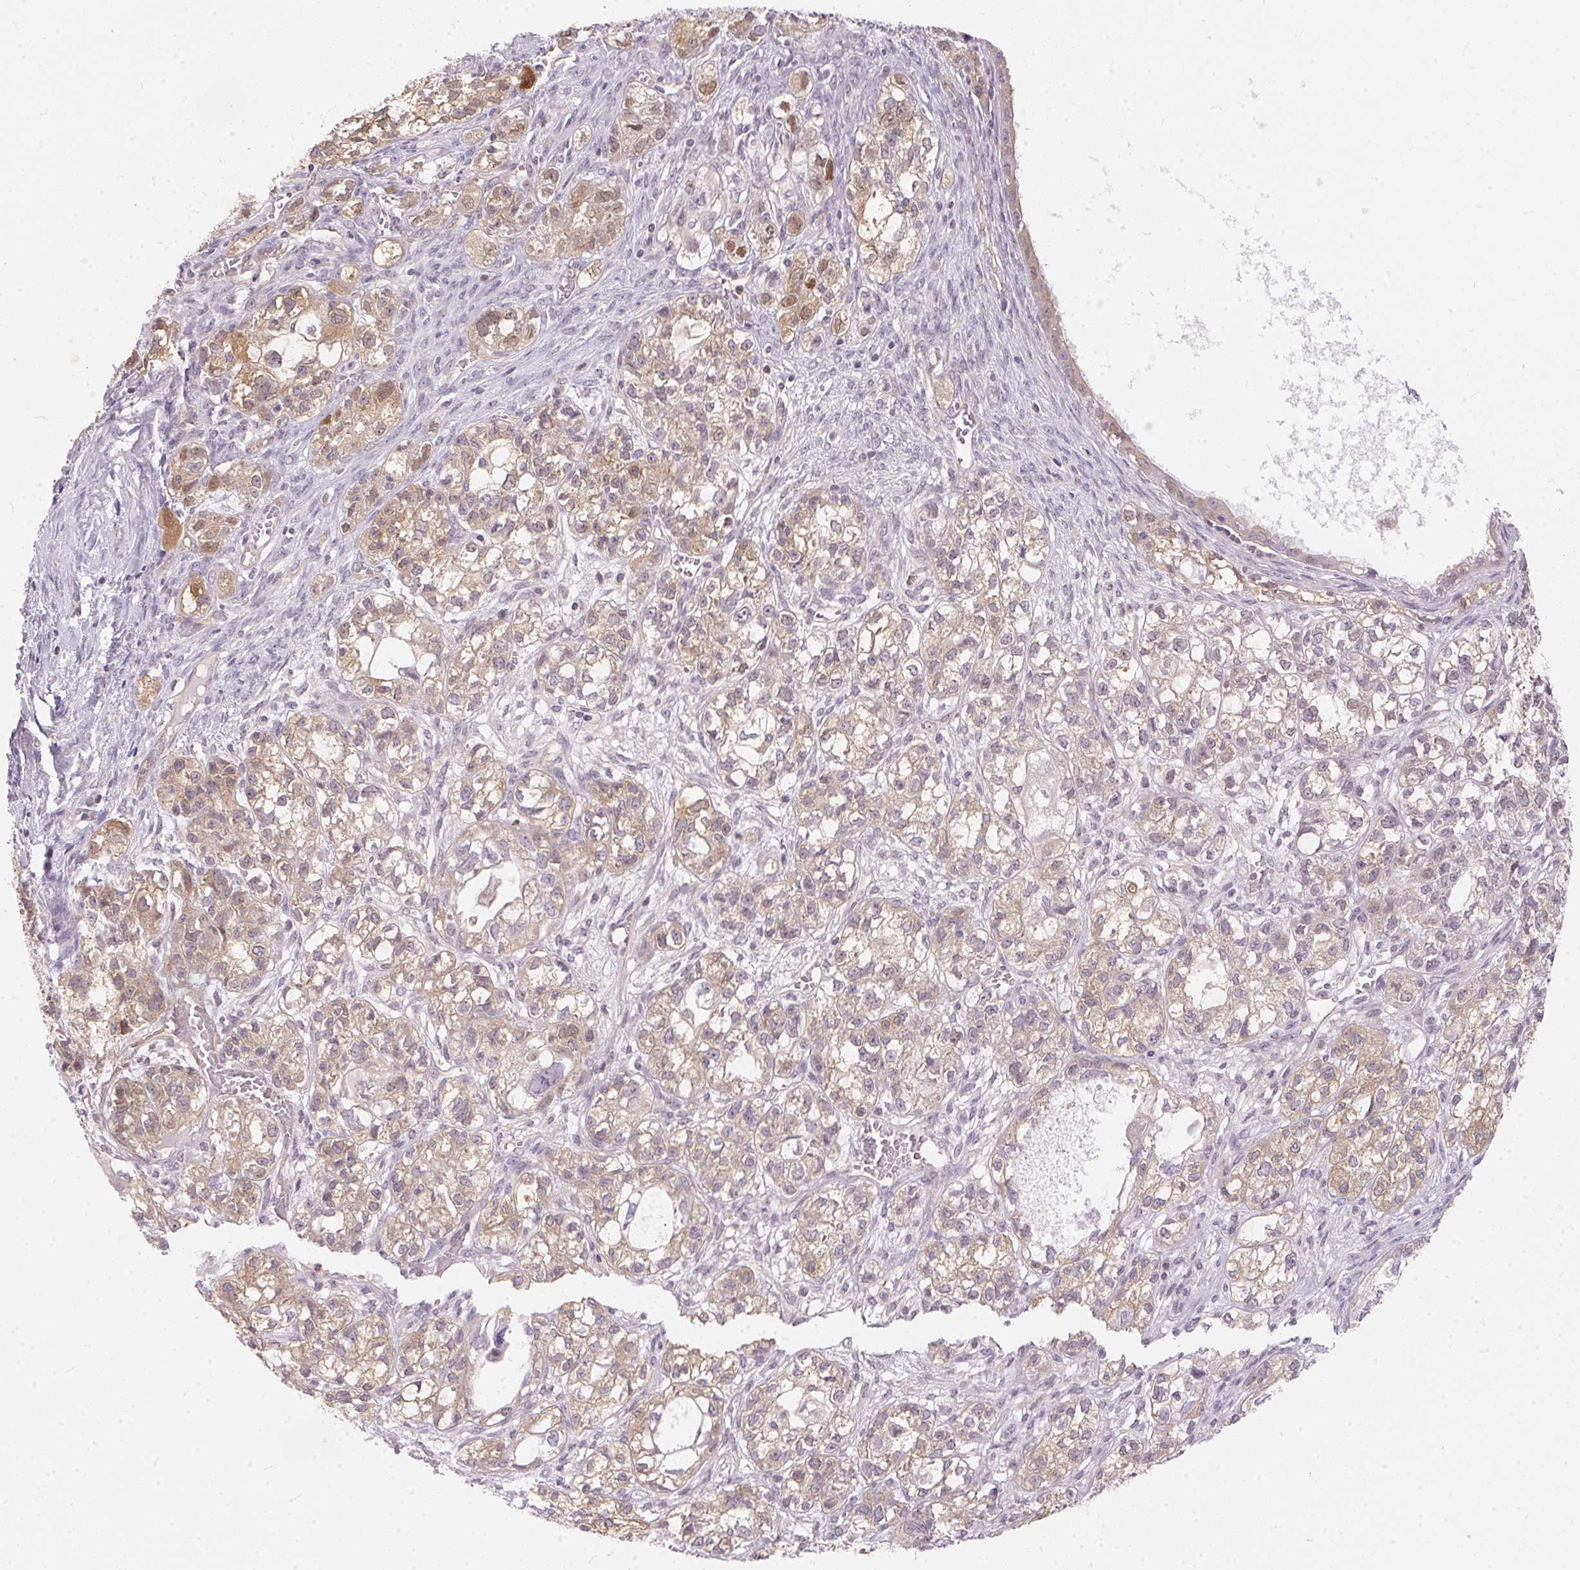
{"staining": {"intensity": "weak", "quantity": "25%-75%", "location": "cytoplasmic/membranous,nuclear"}, "tissue": "ovarian cancer", "cell_type": "Tumor cells", "image_type": "cancer", "snomed": [{"axis": "morphology", "description": "Carcinoma, endometroid"}, {"axis": "topography", "description": "Ovary"}], "caption": "IHC image of human ovarian endometroid carcinoma stained for a protein (brown), which shows low levels of weak cytoplasmic/membranous and nuclear positivity in about 25%-75% of tumor cells.", "gene": "BLMH", "patient": {"sex": "female", "age": 64}}